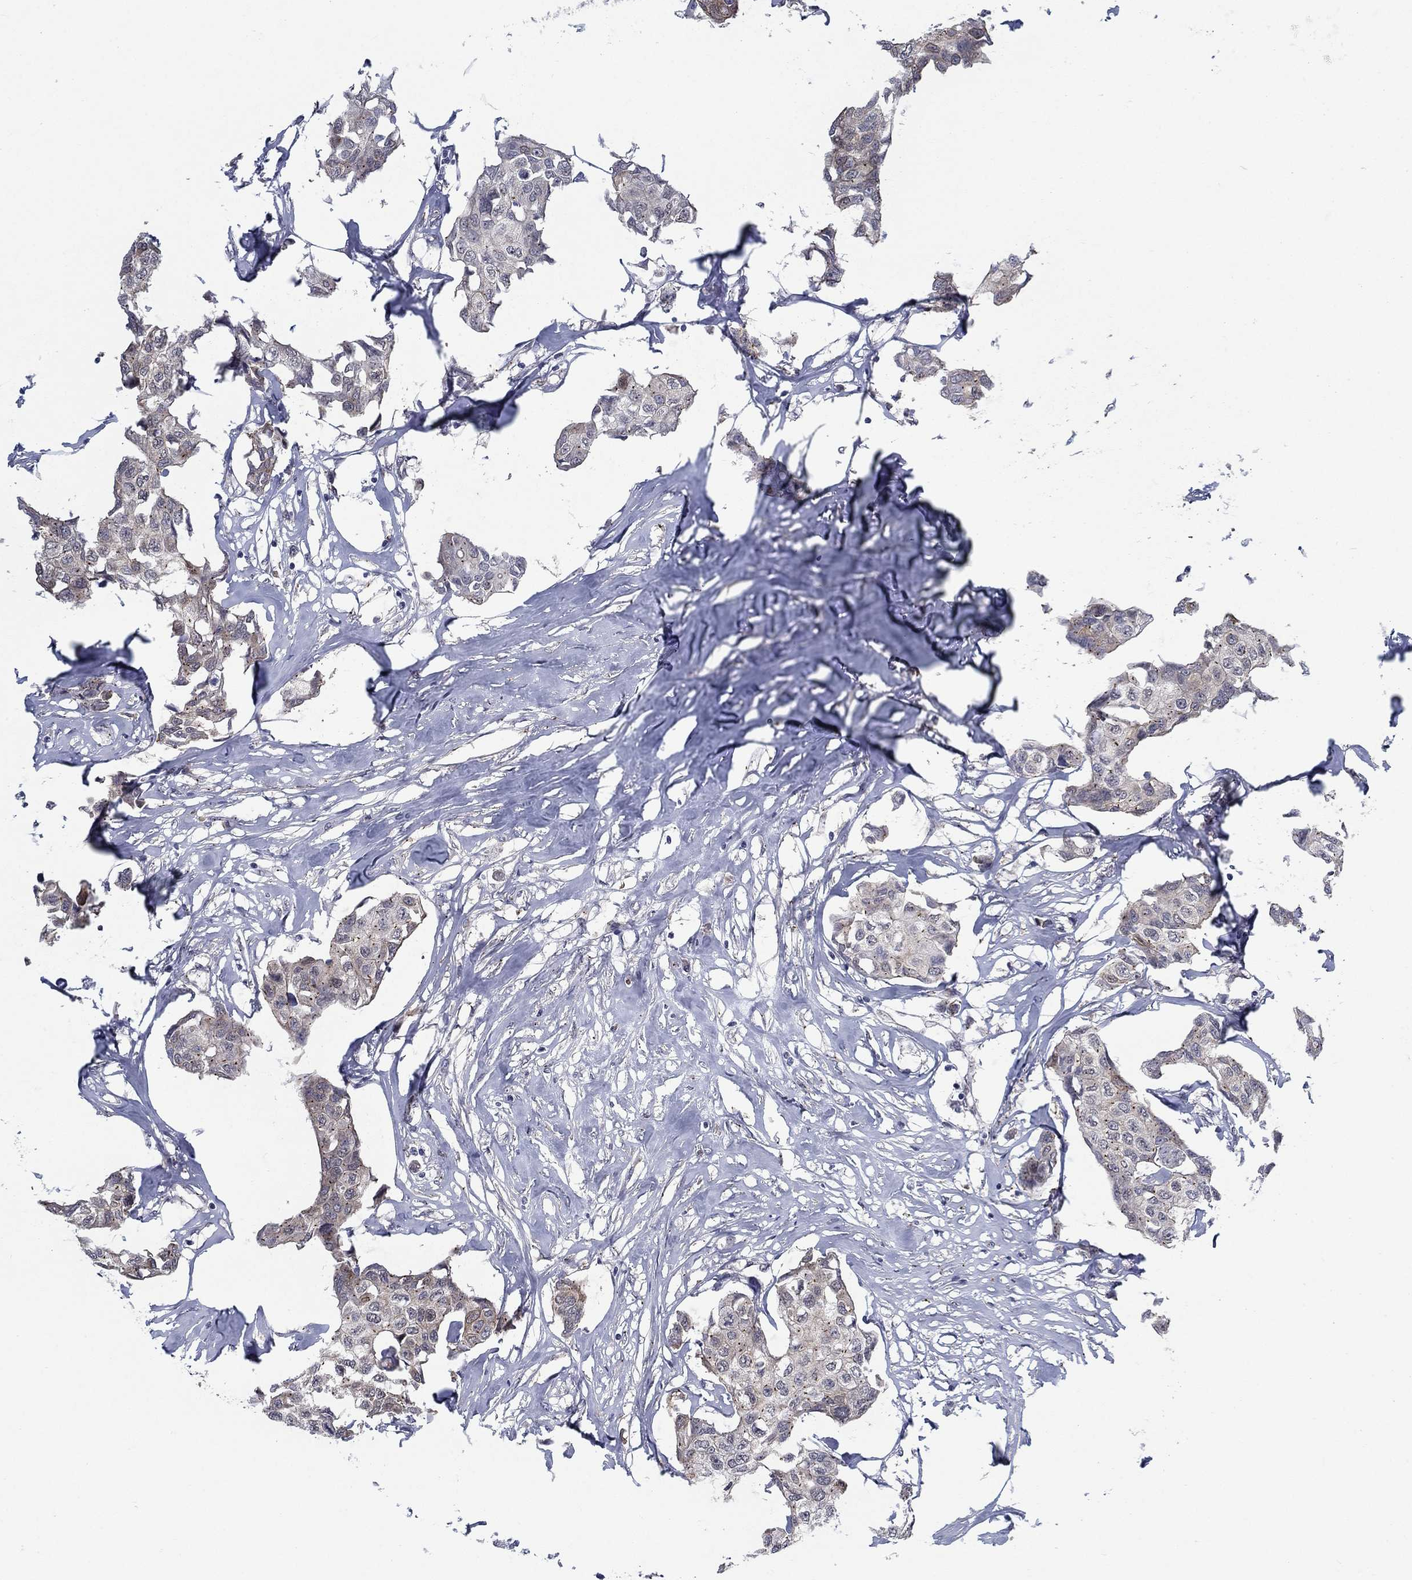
{"staining": {"intensity": "moderate", "quantity": "25%-75%", "location": "cytoplasmic/membranous"}, "tissue": "breast cancer", "cell_type": "Tumor cells", "image_type": "cancer", "snomed": [{"axis": "morphology", "description": "Duct carcinoma"}, {"axis": "topography", "description": "Breast"}], "caption": "An IHC image of tumor tissue is shown. Protein staining in brown labels moderate cytoplasmic/membranous positivity in infiltrating ductal carcinoma (breast) within tumor cells. The protein of interest is stained brown, and the nuclei are stained in blue (DAB (3,3'-diaminobenzidine) IHC with brightfield microscopy, high magnification).", "gene": "SH3RF1", "patient": {"sex": "female", "age": 80}}